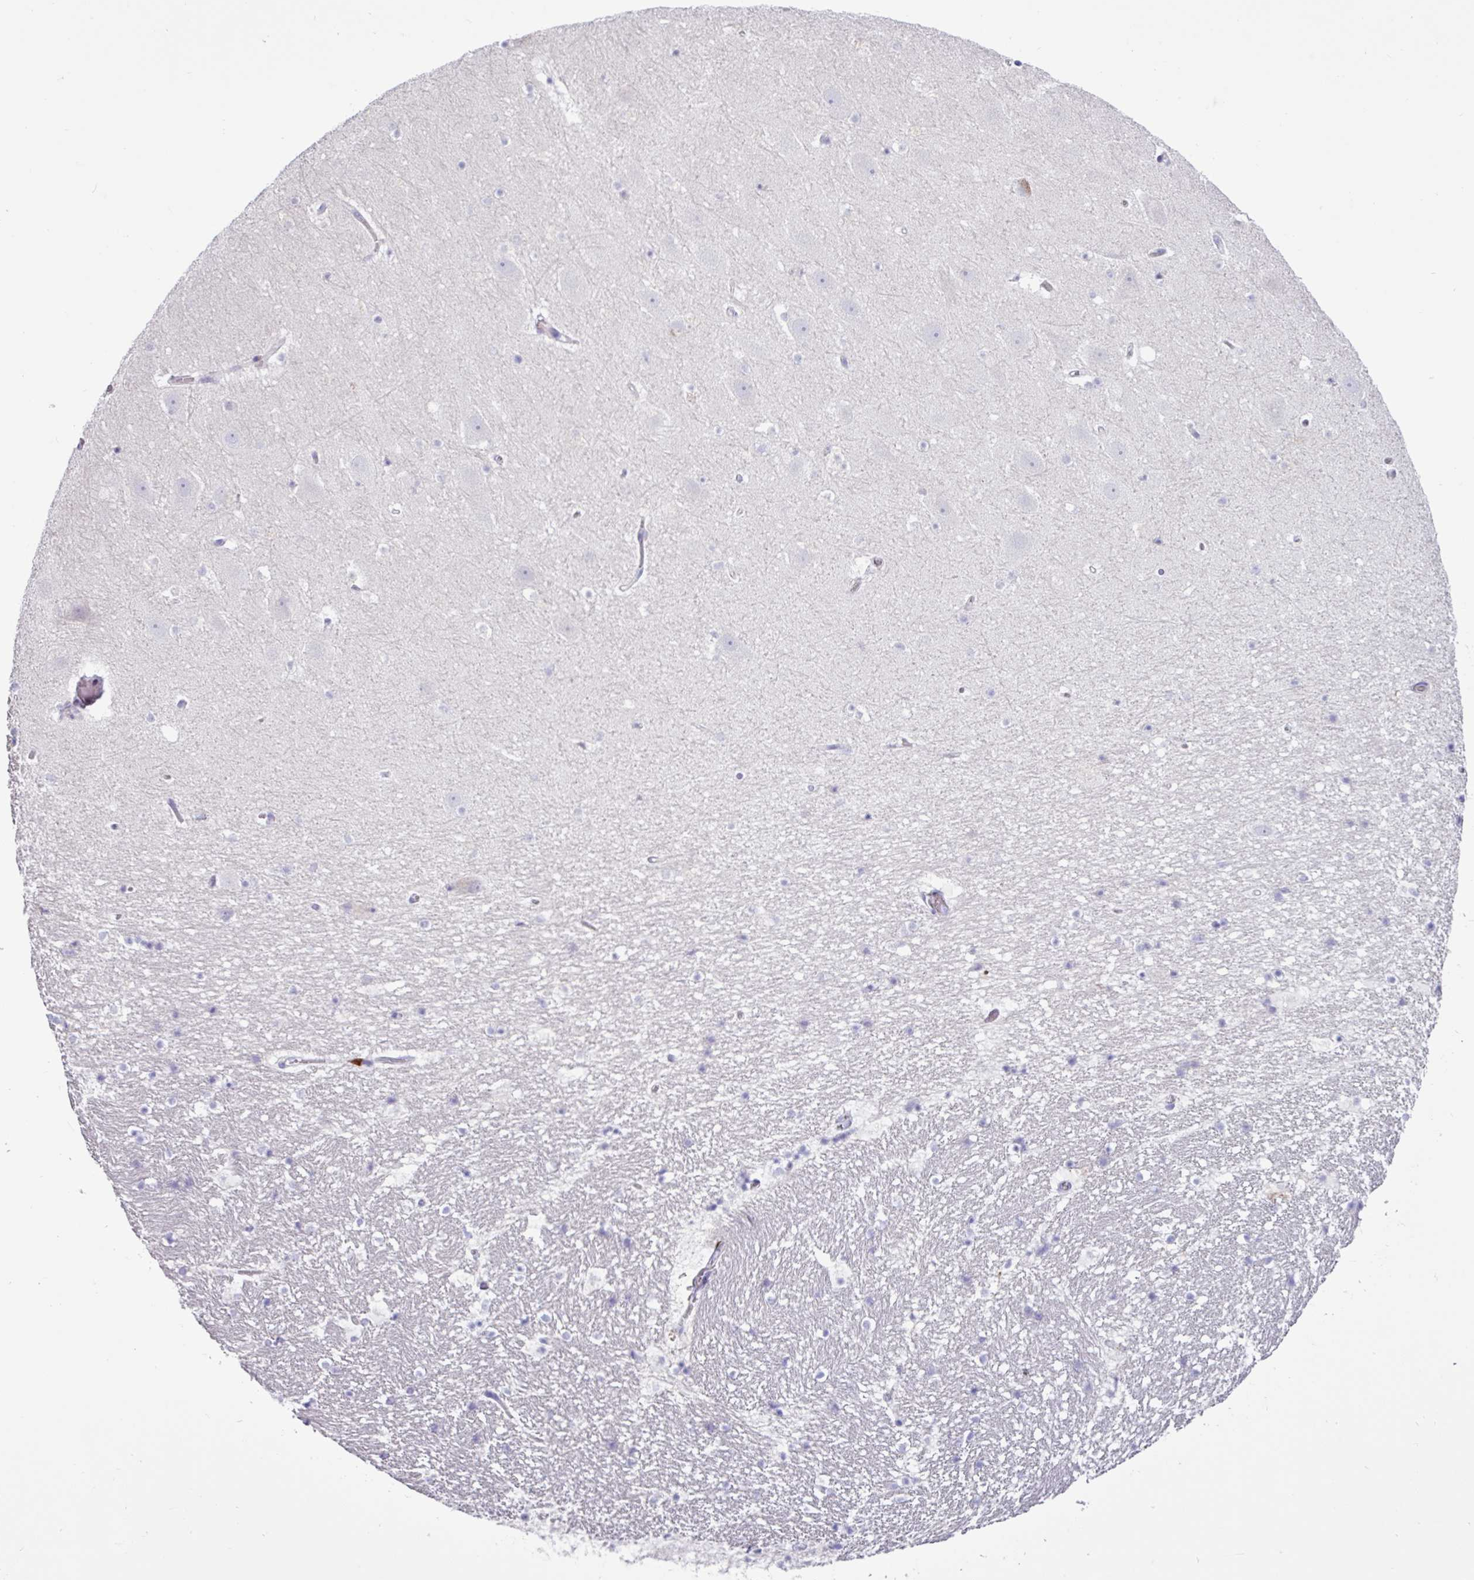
{"staining": {"intensity": "negative", "quantity": "none", "location": "none"}, "tissue": "hippocampus", "cell_type": "Glial cells", "image_type": "normal", "snomed": [{"axis": "morphology", "description": "Normal tissue, NOS"}, {"axis": "topography", "description": "Hippocampus"}], "caption": "The IHC photomicrograph has no significant expression in glial cells of hippocampus. The staining is performed using DAB brown chromogen with nuclei counter-stained in using hematoxylin.", "gene": "AMIGO2", "patient": {"sex": "male", "age": 37}}